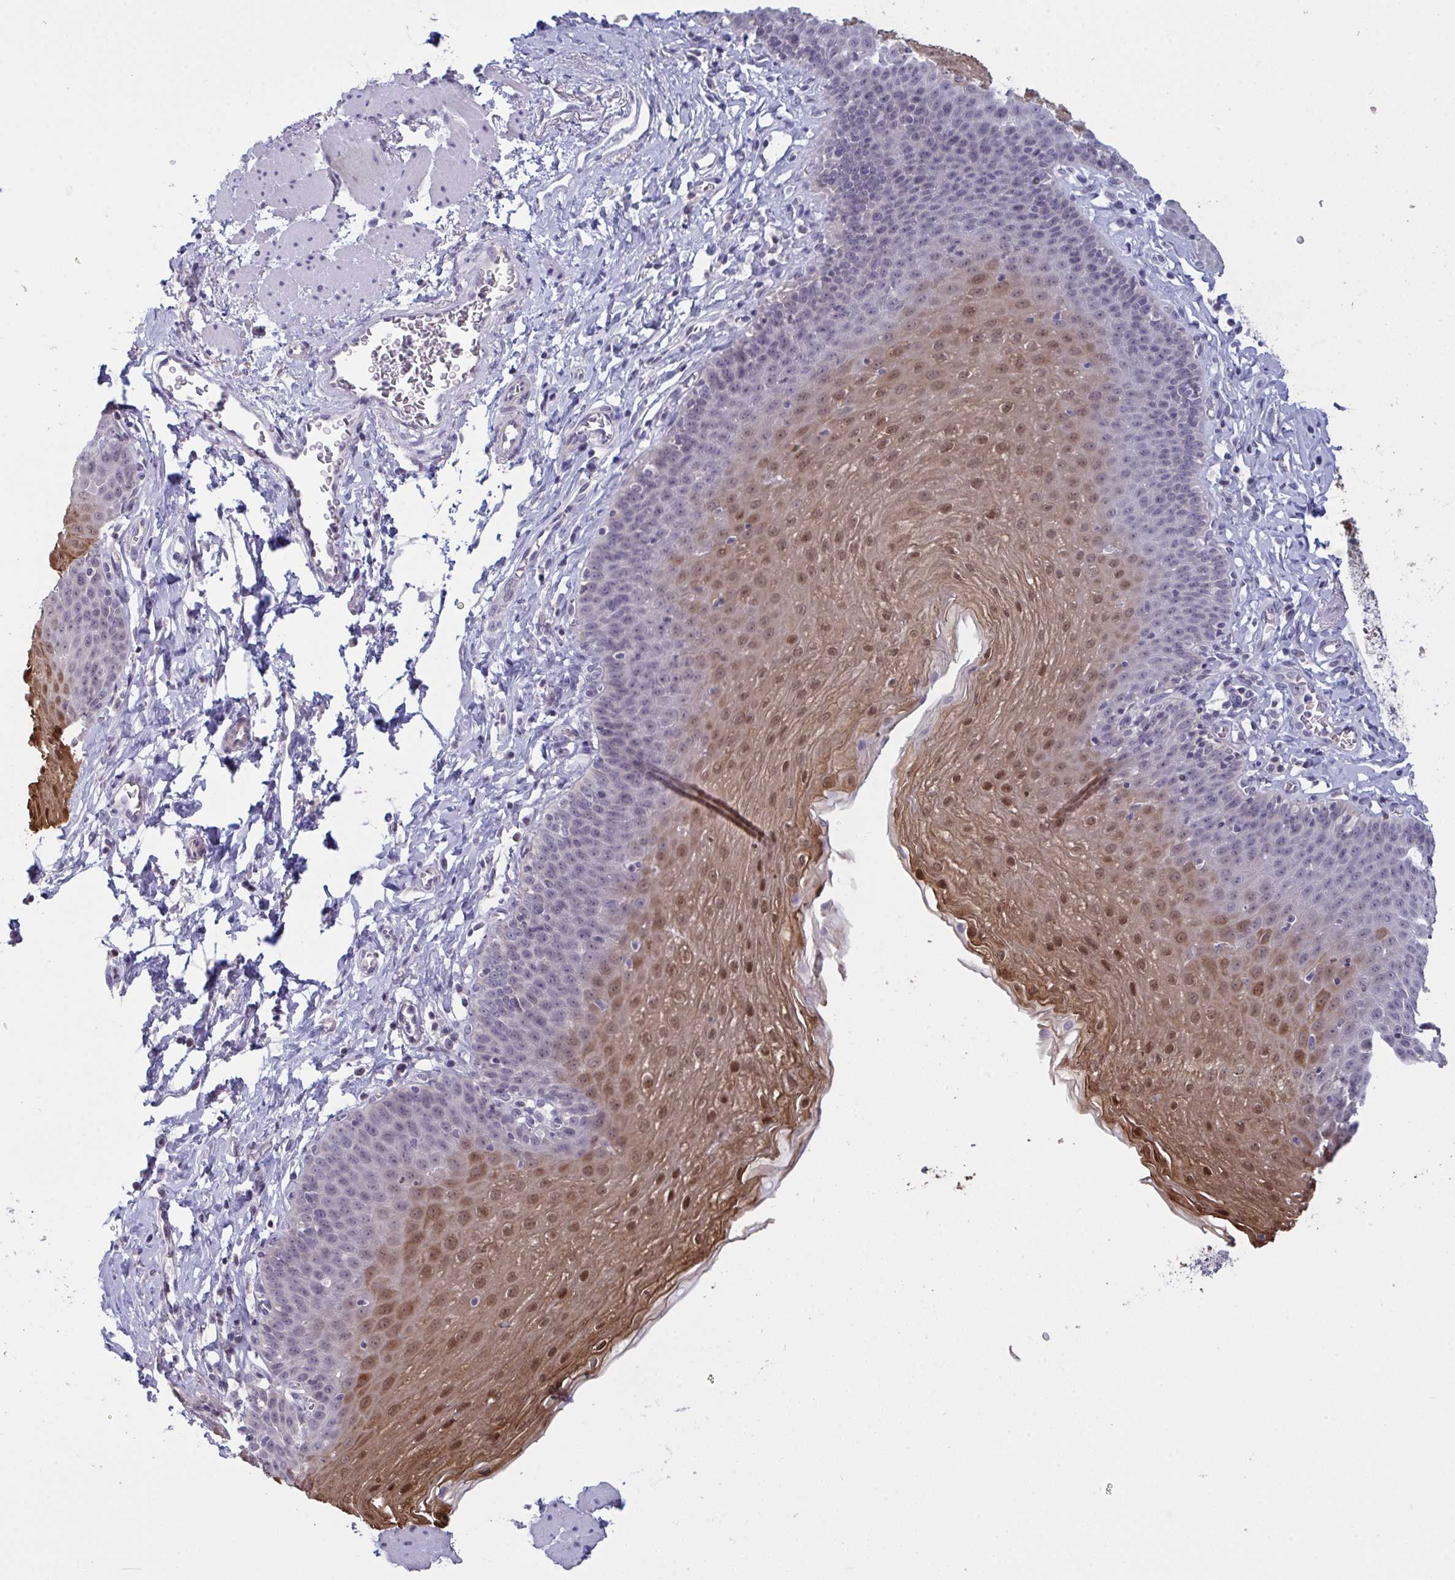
{"staining": {"intensity": "moderate", "quantity": "<25%", "location": "cytoplasmic/membranous,nuclear"}, "tissue": "esophagus", "cell_type": "Squamous epithelial cells", "image_type": "normal", "snomed": [{"axis": "morphology", "description": "Normal tissue, NOS"}, {"axis": "topography", "description": "Esophagus"}], "caption": "The histopathology image shows a brown stain indicating the presence of a protein in the cytoplasmic/membranous,nuclear of squamous epithelial cells in esophagus. (Brightfield microscopy of DAB IHC at high magnification).", "gene": "ZNF784", "patient": {"sex": "female", "age": 81}}